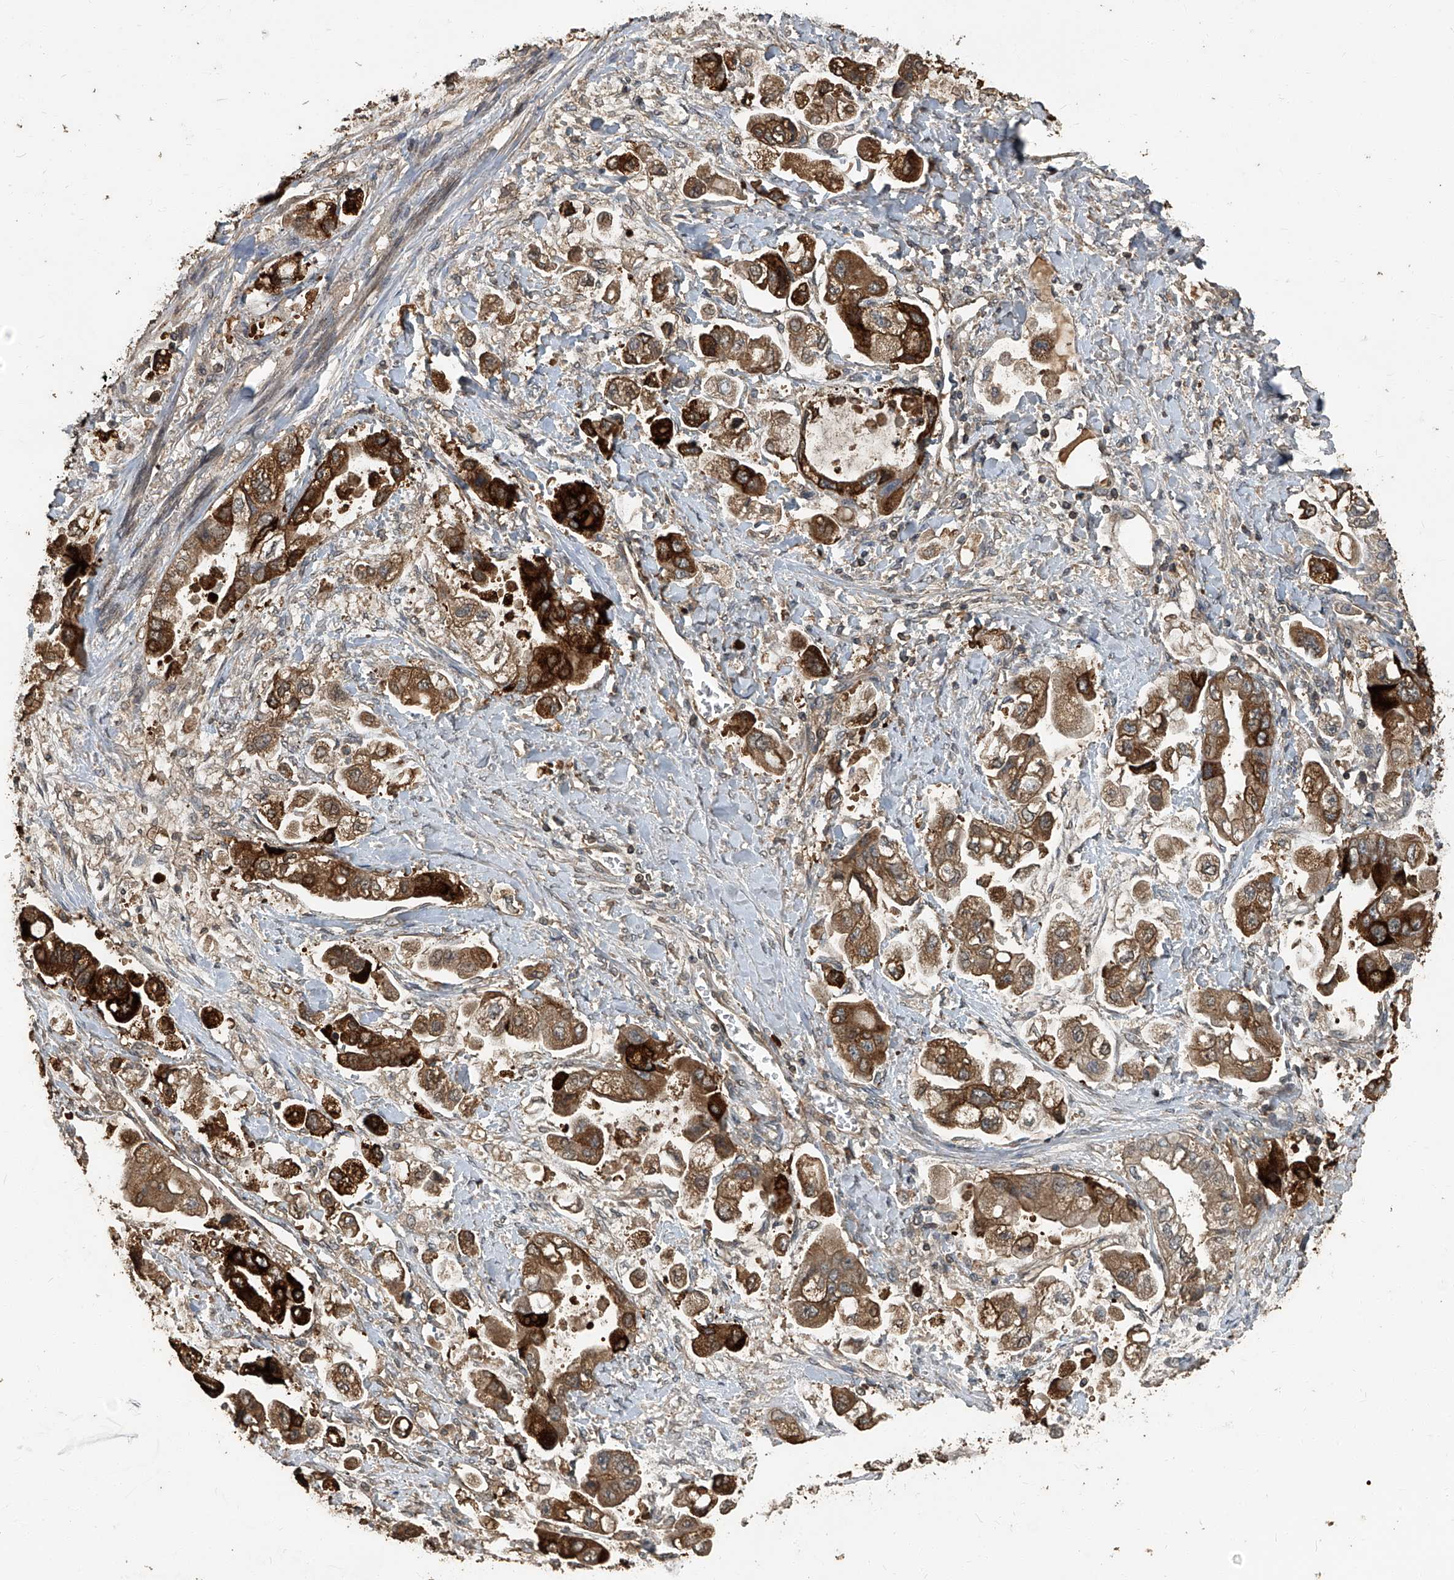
{"staining": {"intensity": "strong", "quantity": ">75%", "location": "cytoplasmic/membranous"}, "tissue": "stomach cancer", "cell_type": "Tumor cells", "image_type": "cancer", "snomed": [{"axis": "morphology", "description": "Adenocarcinoma, NOS"}, {"axis": "topography", "description": "Stomach"}], "caption": "A high amount of strong cytoplasmic/membranous positivity is identified in about >75% of tumor cells in stomach adenocarcinoma tissue.", "gene": "GPR132", "patient": {"sex": "male", "age": 62}}